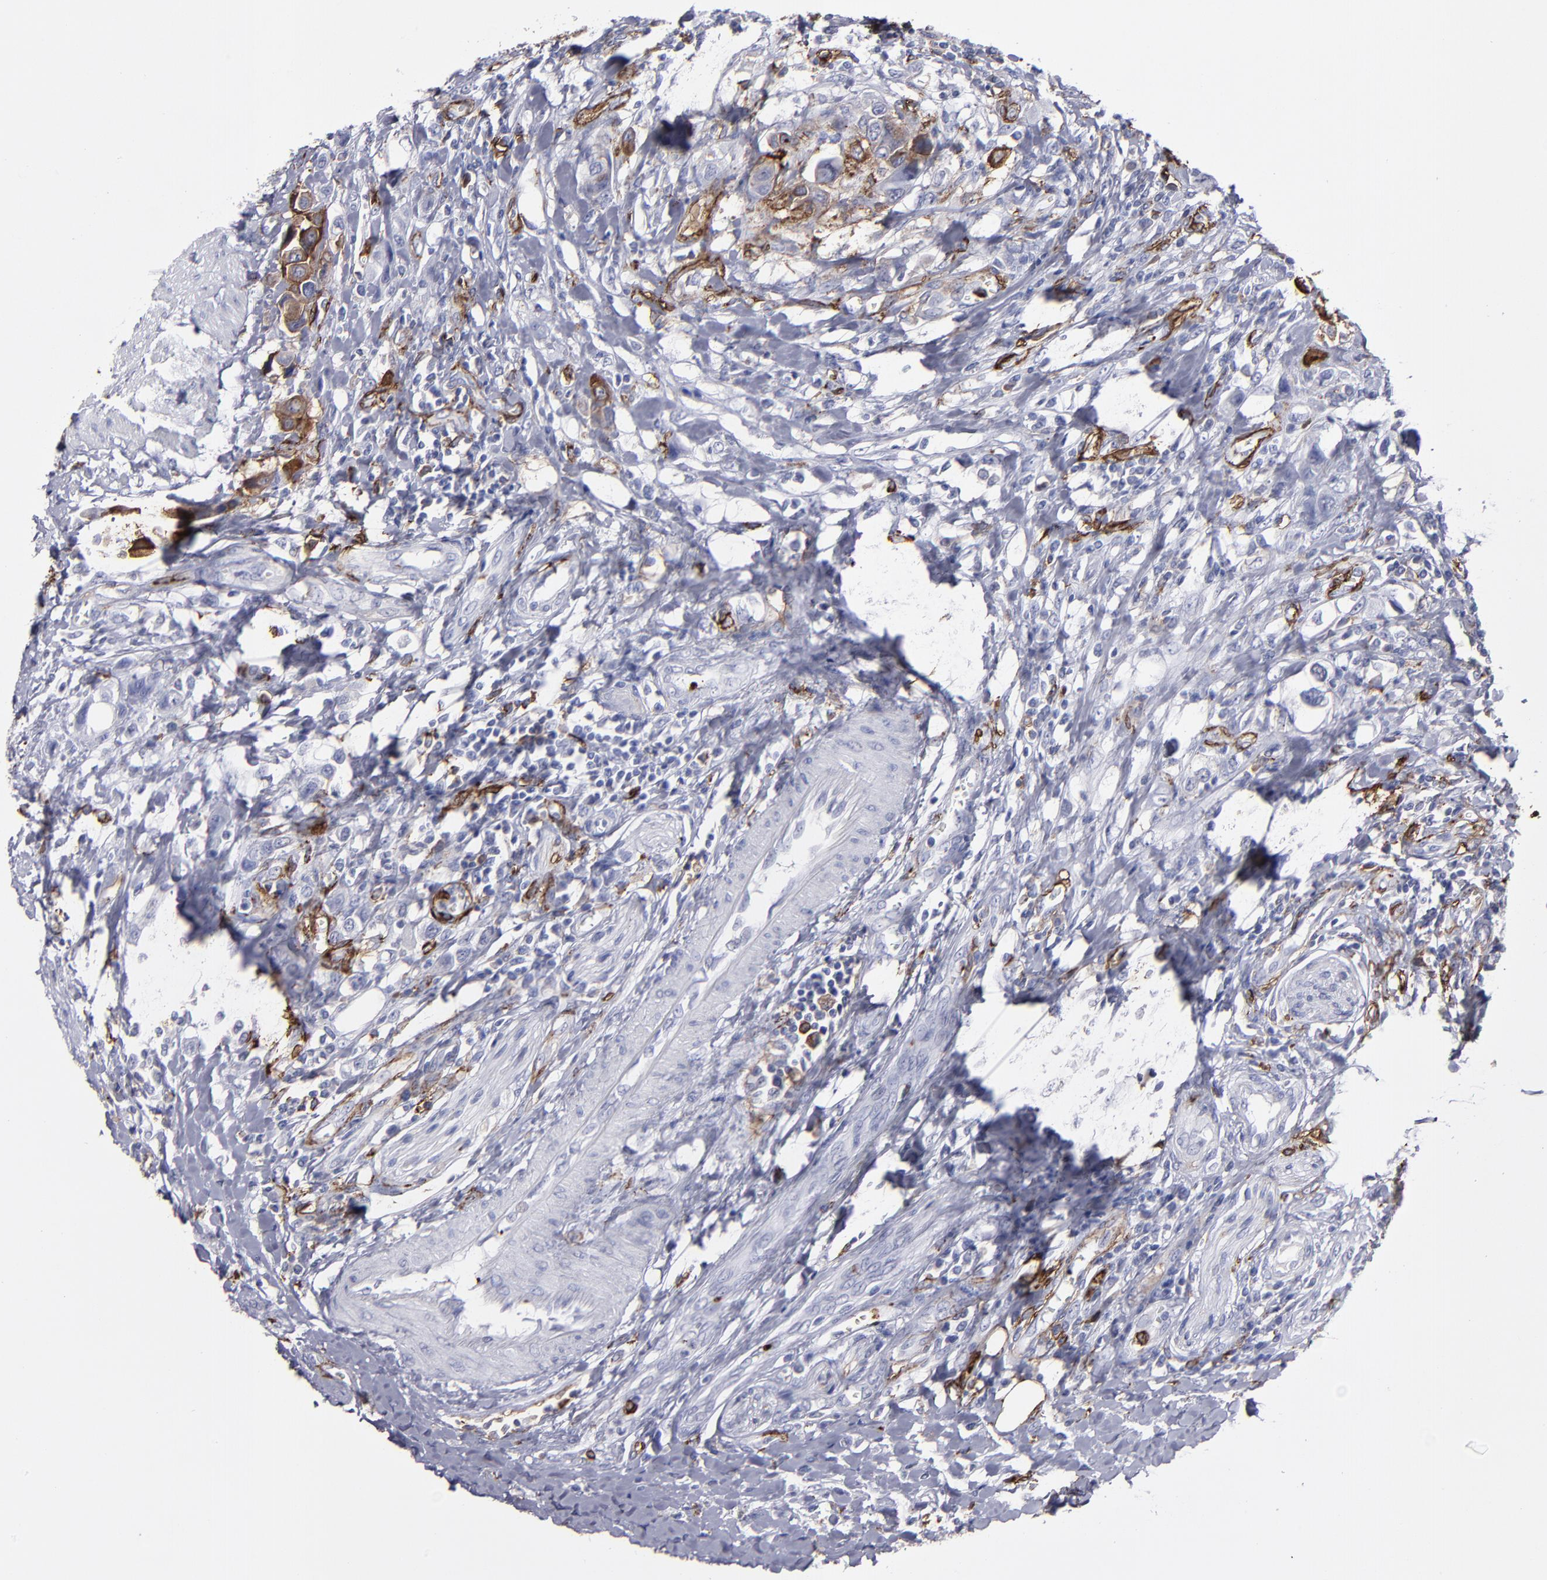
{"staining": {"intensity": "negative", "quantity": "none", "location": "none"}, "tissue": "urothelial cancer", "cell_type": "Tumor cells", "image_type": "cancer", "snomed": [{"axis": "morphology", "description": "Urothelial carcinoma, High grade"}, {"axis": "topography", "description": "Urinary bladder"}], "caption": "IHC of human urothelial cancer shows no expression in tumor cells.", "gene": "CD36", "patient": {"sex": "male", "age": 50}}